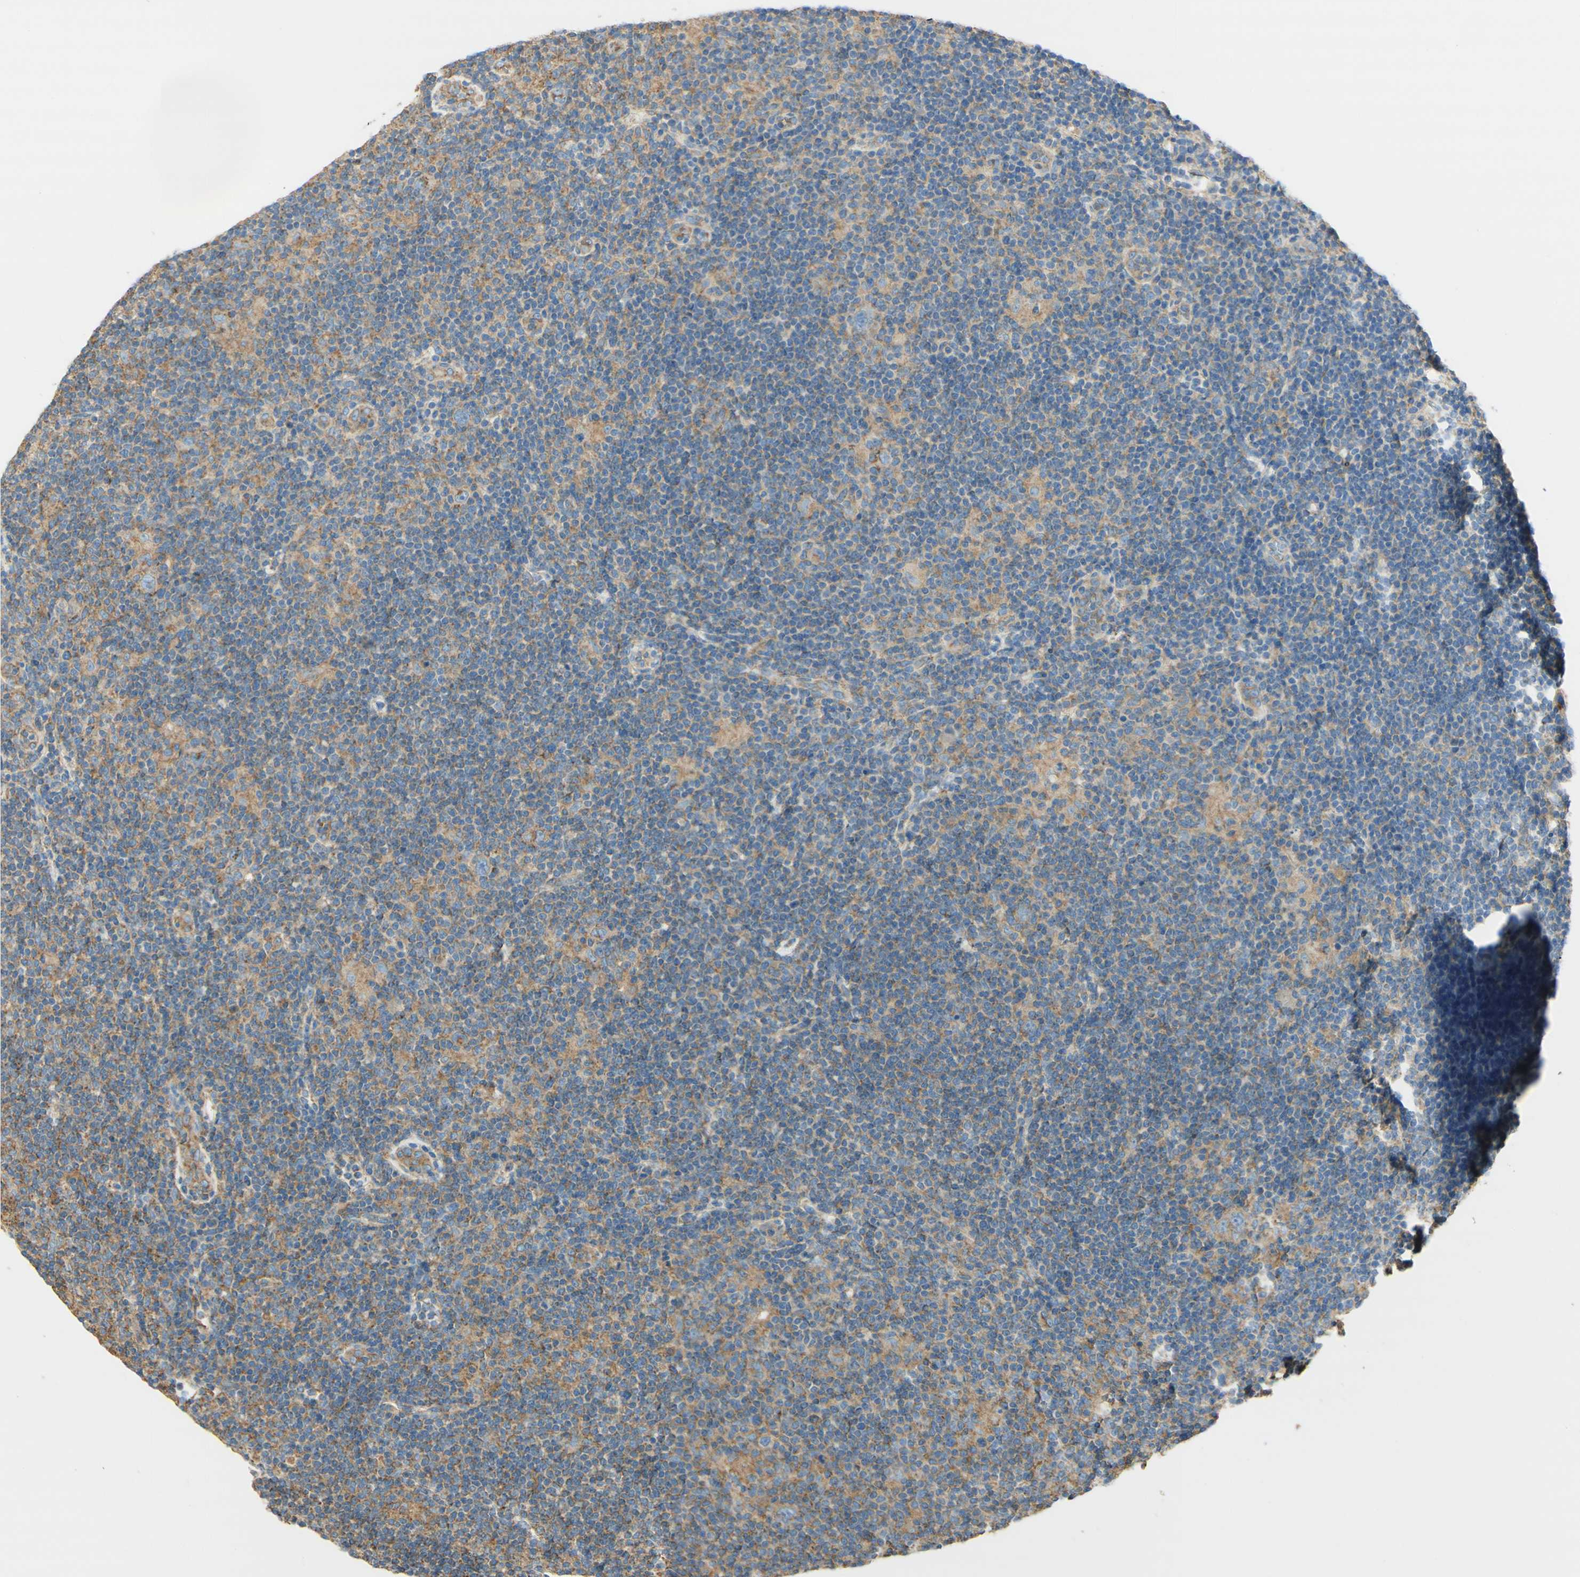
{"staining": {"intensity": "negative", "quantity": "none", "location": "none"}, "tissue": "lymphoma", "cell_type": "Tumor cells", "image_type": "cancer", "snomed": [{"axis": "morphology", "description": "Hodgkin's disease, NOS"}, {"axis": "topography", "description": "Lymph node"}], "caption": "Immunohistochemical staining of Hodgkin's disease demonstrates no significant expression in tumor cells.", "gene": "CLTC", "patient": {"sex": "female", "age": 57}}